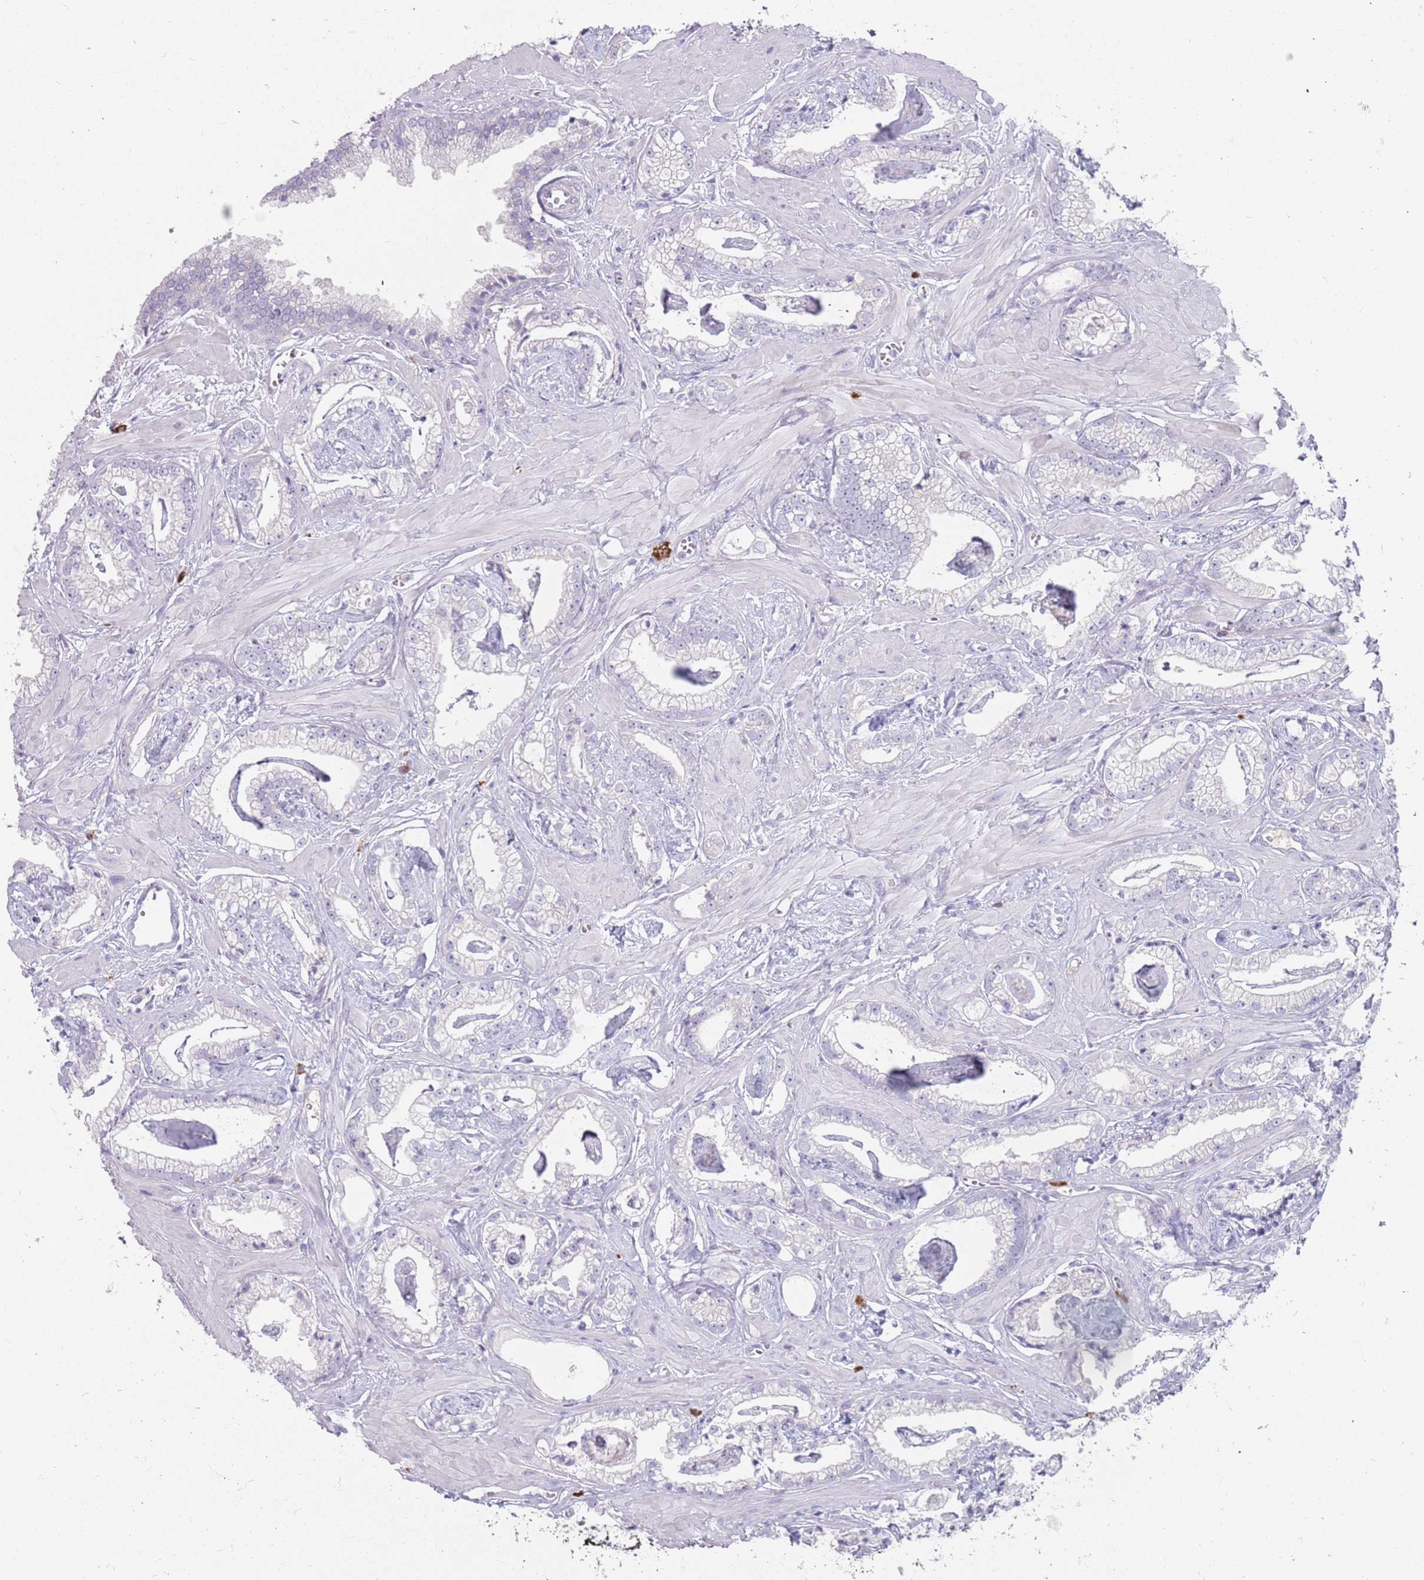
{"staining": {"intensity": "negative", "quantity": "none", "location": "none"}, "tissue": "prostate cancer", "cell_type": "Tumor cells", "image_type": "cancer", "snomed": [{"axis": "morphology", "description": "Adenocarcinoma, Low grade"}, {"axis": "topography", "description": "Prostate"}], "caption": "A high-resolution histopathology image shows immunohistochemistry (IHC) staining of prostate low-grade adenocarcinoma, which displays no significant positivity in tumor cells.", "gene": "DDX4", "patient": {"sex": "male", "age": 60}}